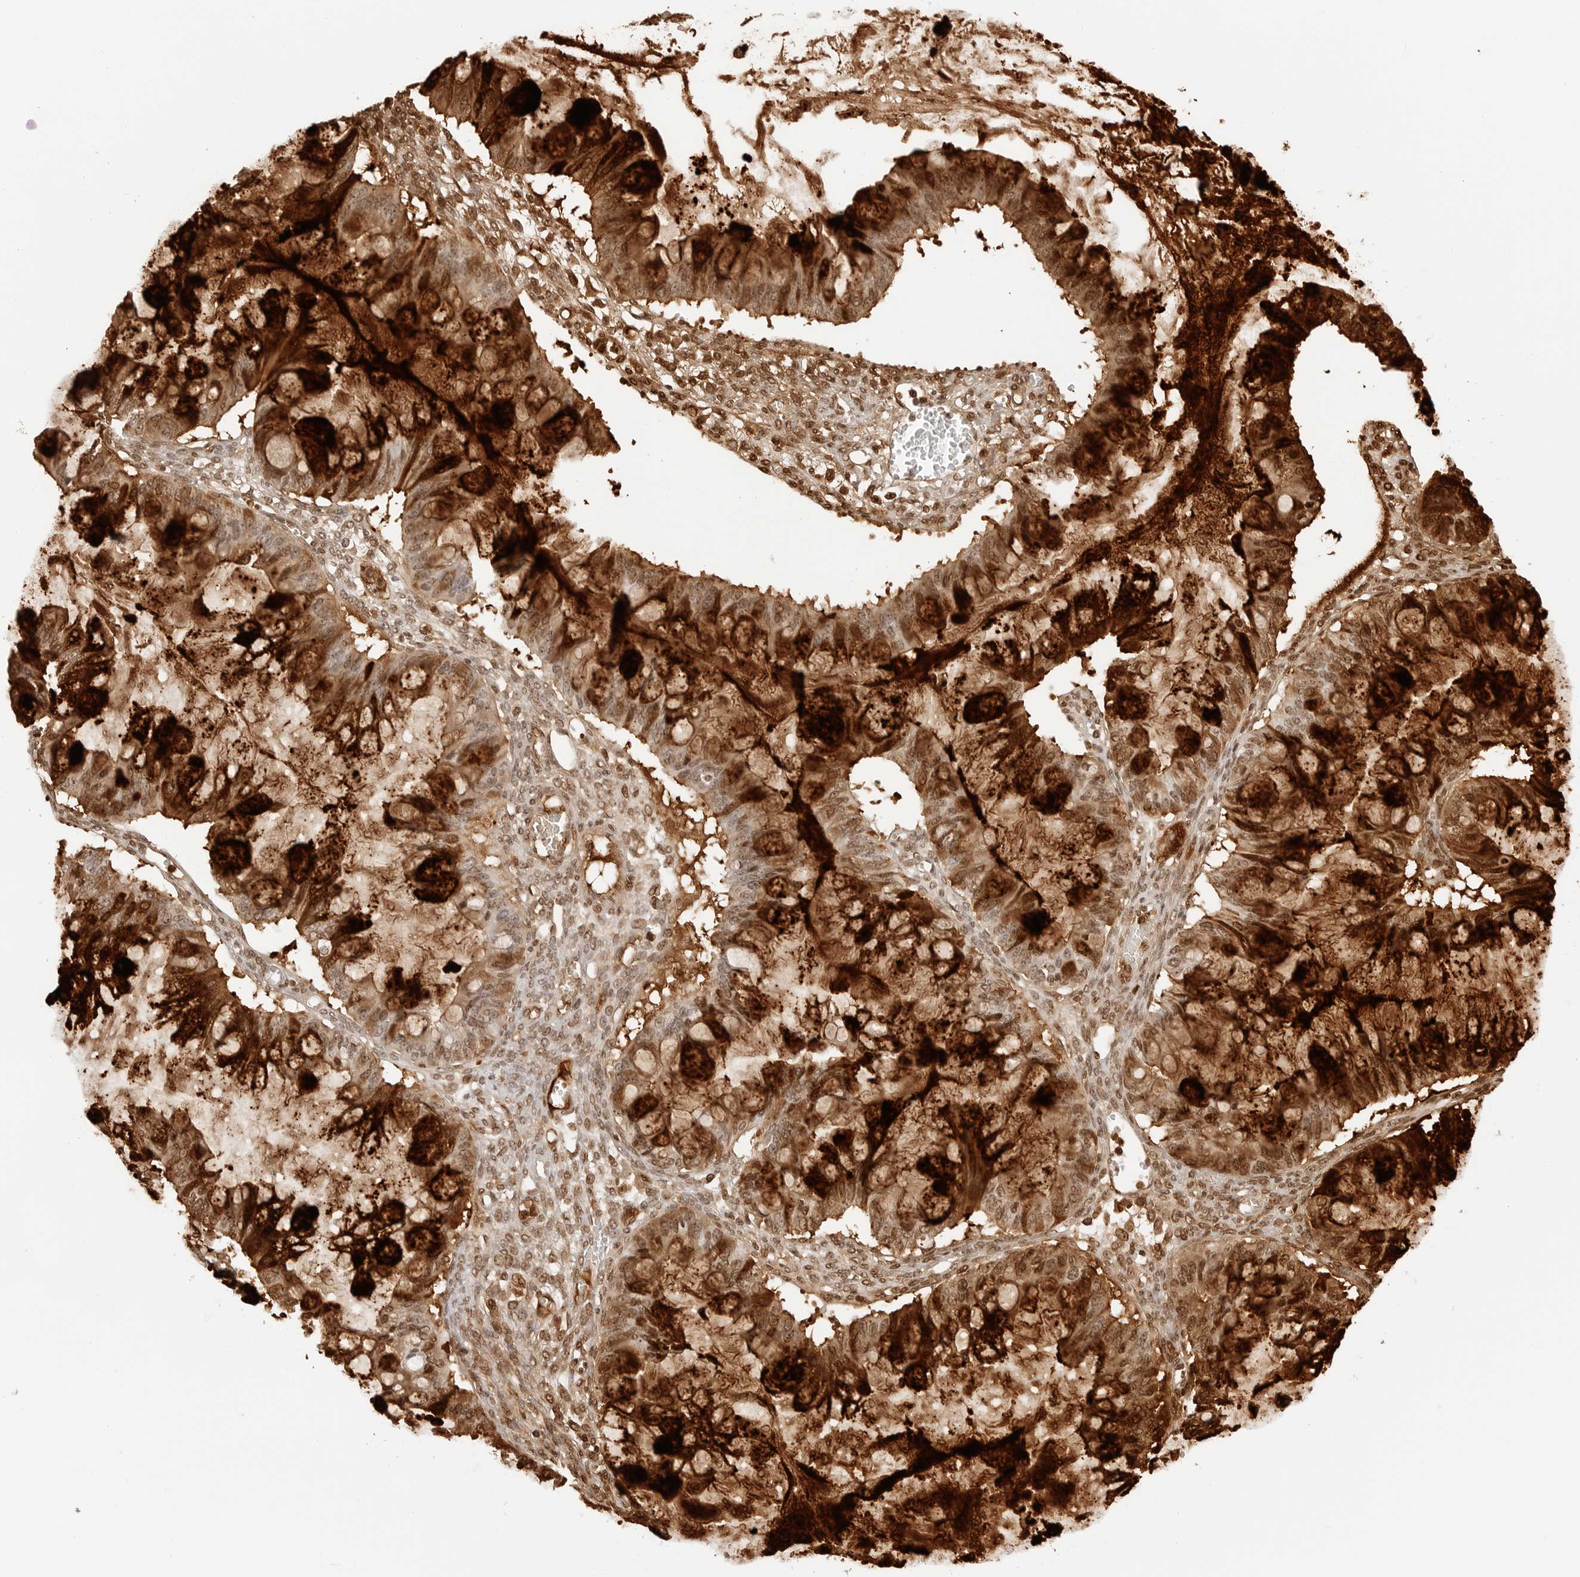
{"staining": {"intensity": "strong", "quantity": ">75%", "location": "cytoplasmic/membranous"}, "tissue": "ovarian cancer", "cell_type": "Tumor cells", "image_type": "cancer", "snomed": [{"axis": "morphology", "description": "Cystadenocarcinoma, mucinous, NOS"}, {"axis": "topography", "description": "Ovary"}], "caption": "Ovarian cancer (mucinous cystadenocarcinoma) stained for a protein exhibits strong cytoplasmic/membranous positivity in tumor cells. (DAB (3,3'-diaminobenzidine) IHC with brightfield microscopy, high magnification).", "gene": "TFF2", "patient": {"sex": "female", "age": 73}}